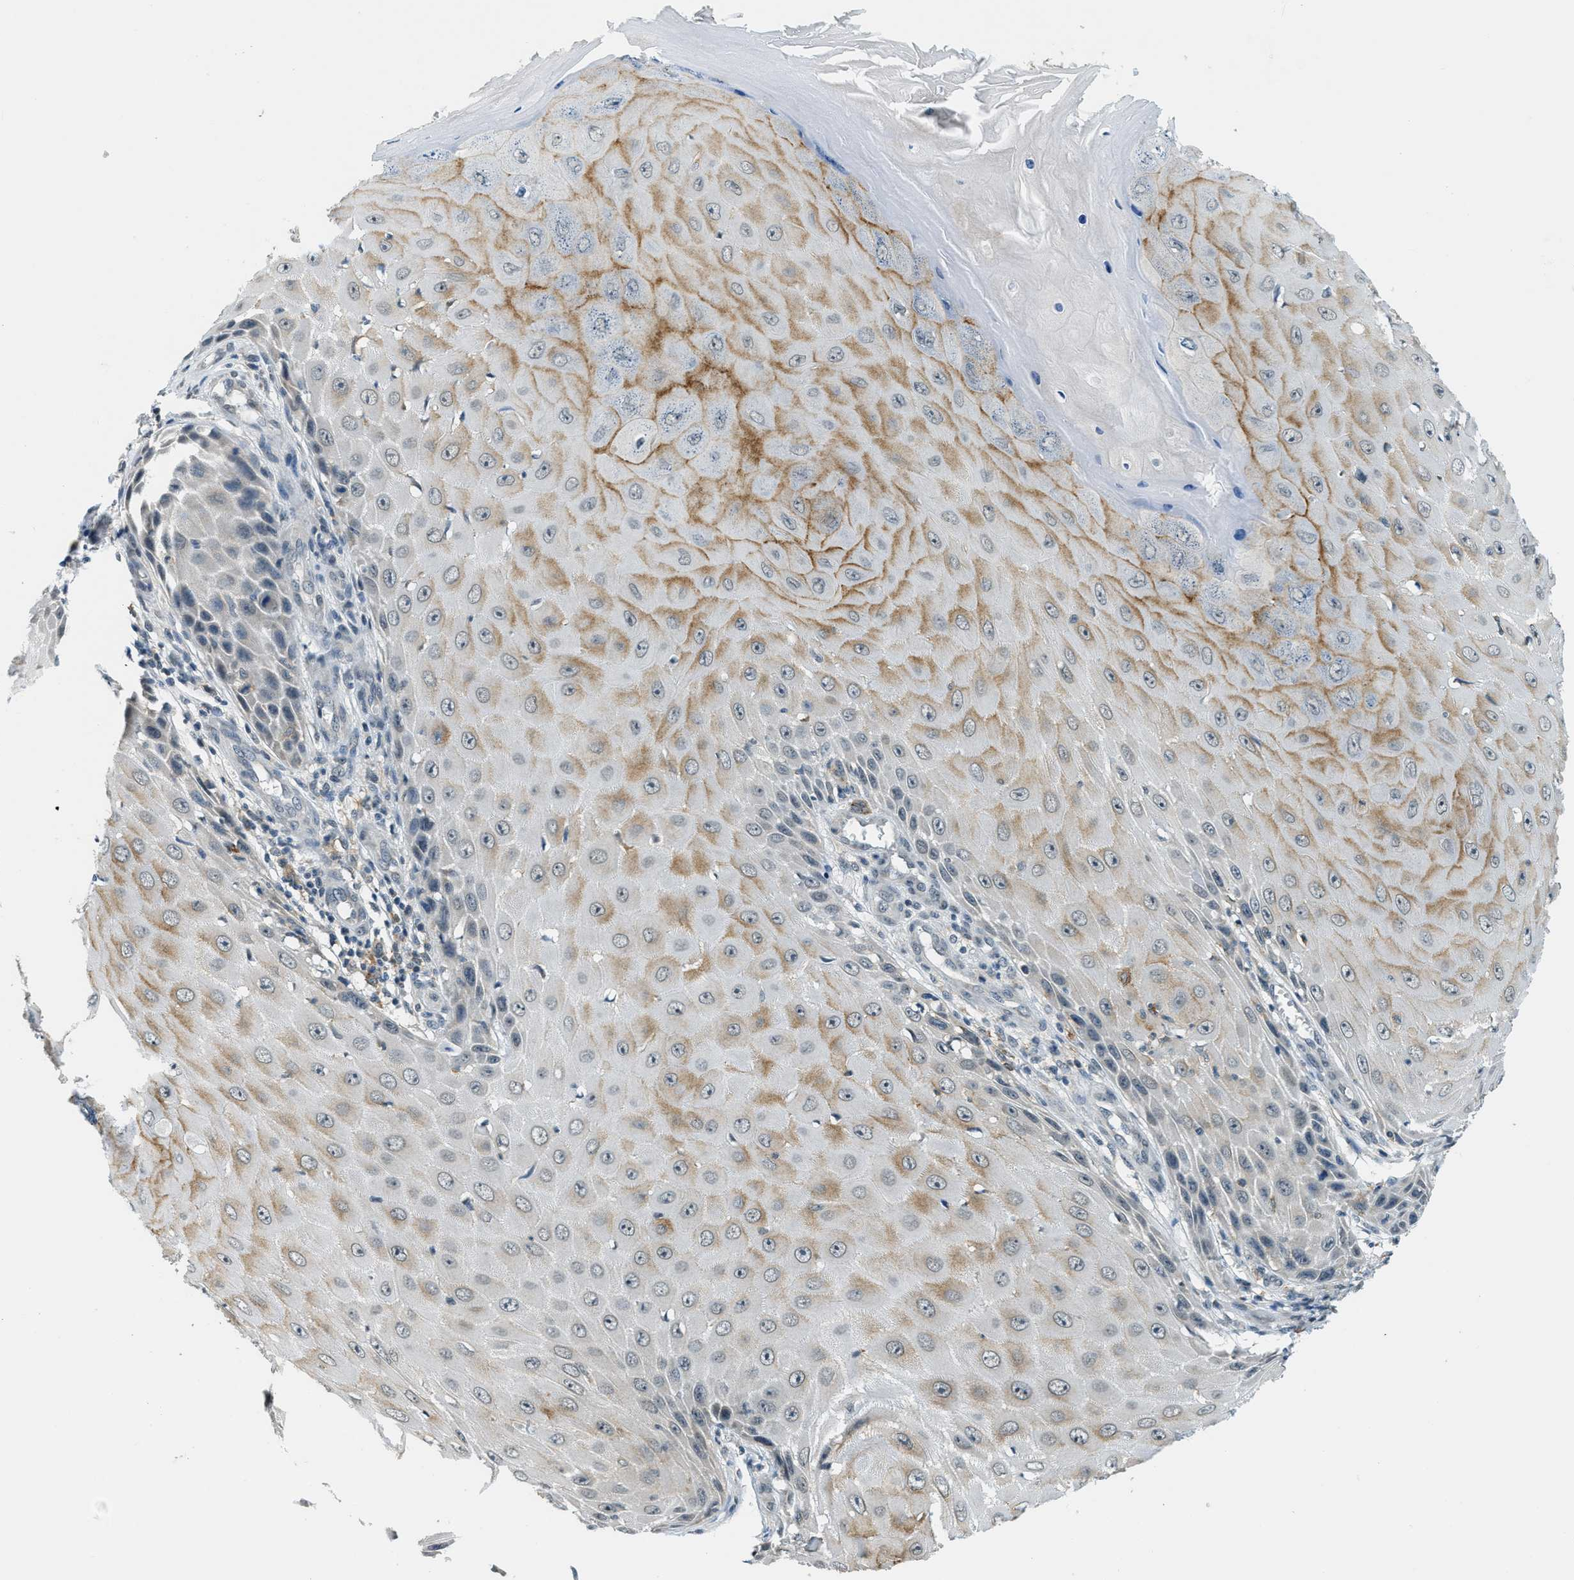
{"staining": {"intensity": "moderate", "quantity": "25%-75%", "location": "cytoplasmic/membranous"}, "tissue": "skin cancer", "cell_type": "Tumor cells", "image_type": "cancer", "snomed": [{"axis": "morphology", "description": "Squamous cell carcinoma, NOS"}, {"axis": "topography", "description": "Skin"}], "caption": "Immunohistochemistry (IHC) micrograph of neoplastic tissue: skin cancer (squamous cell carcinoma) stained using IHC demonstrates medium levels of moderate protein expression localized specifically in the cytoplasmic/membranous of tumor cells, appearing as a cytoplasmic/membranous brown color.", "gene": "RAB11FIP1", "patient": {"sex": "female", "age": 73}}